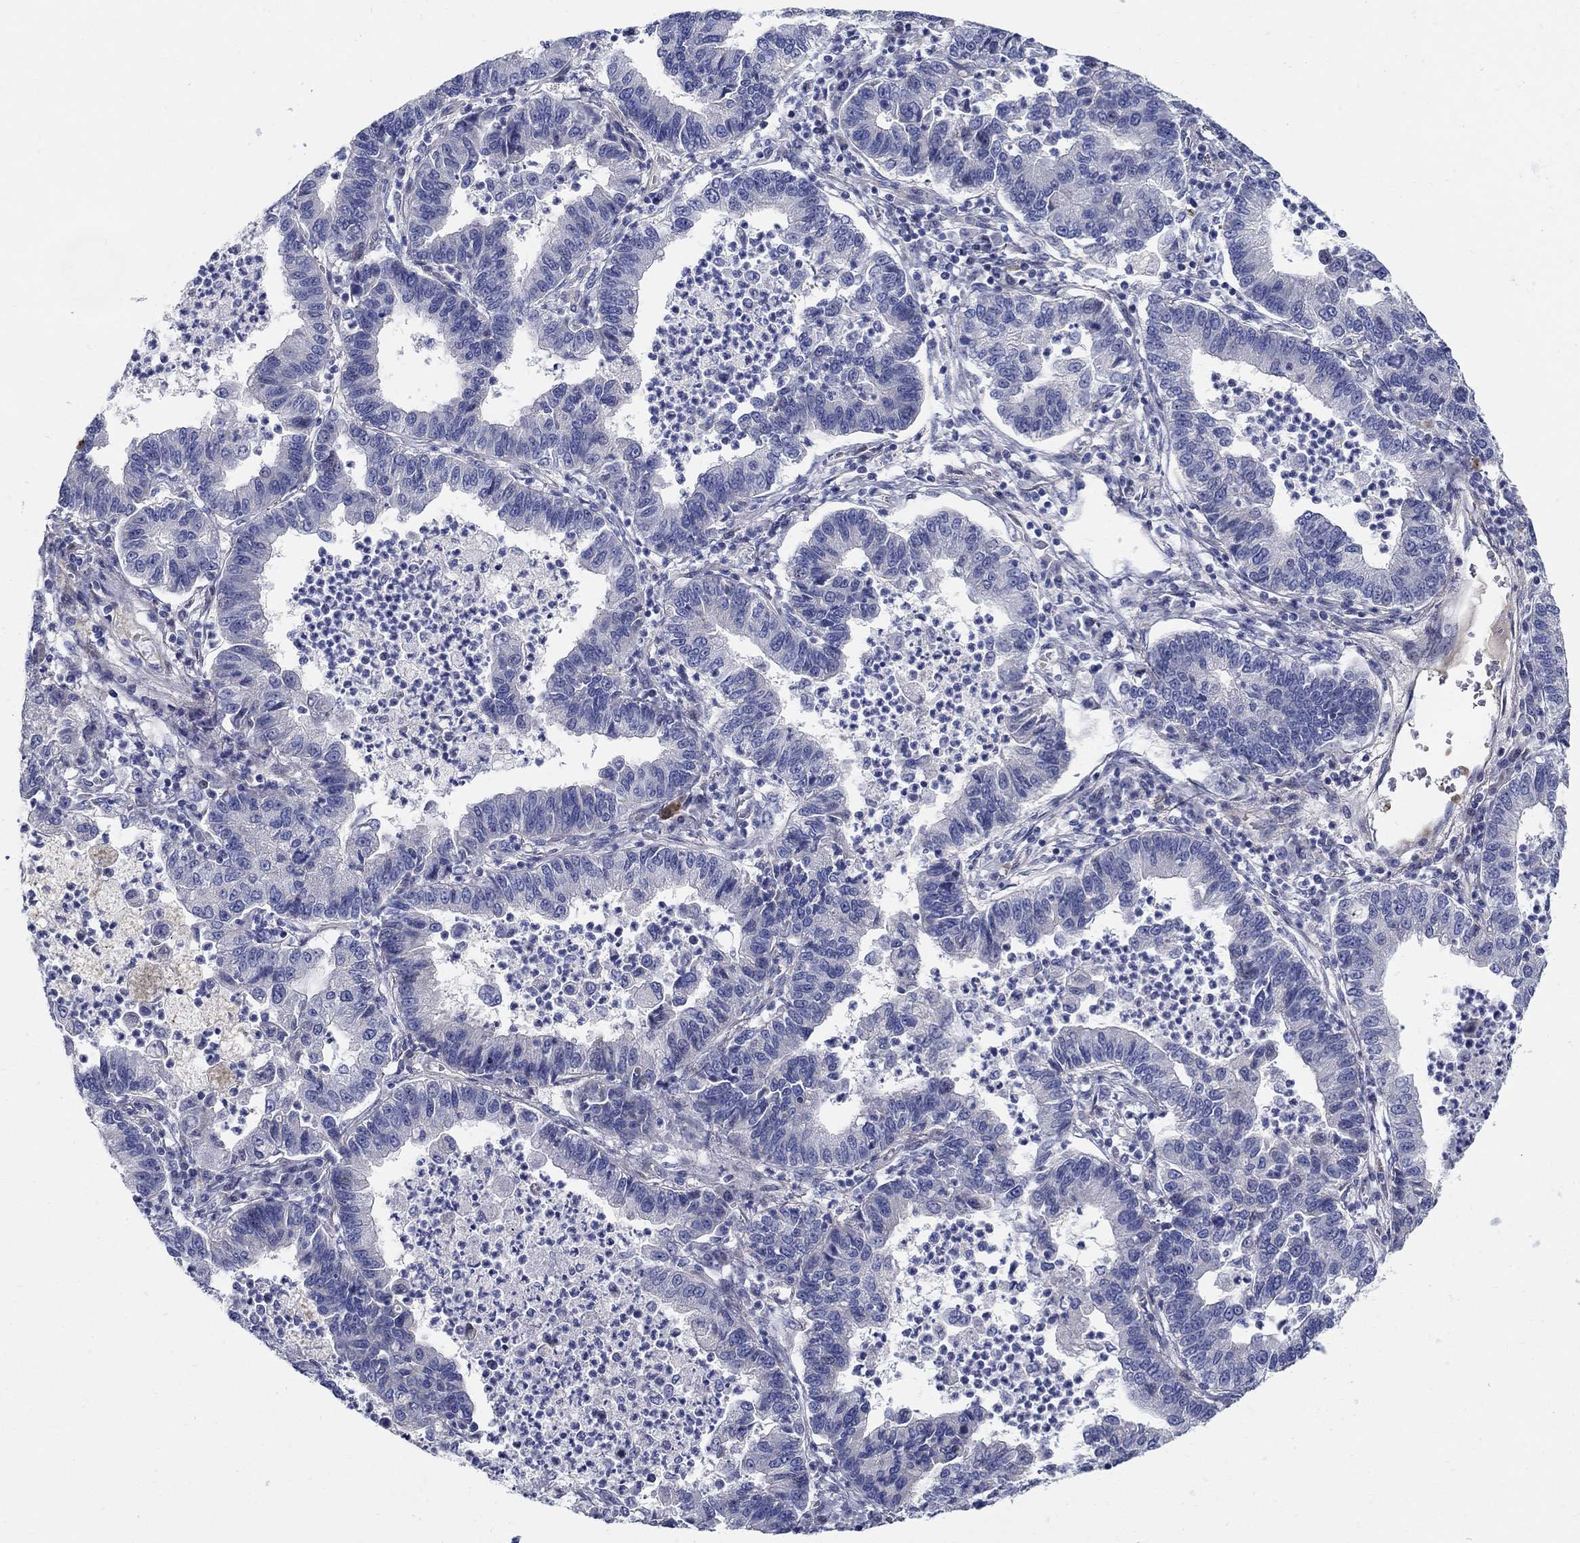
{"staining": {"intensity": "negative", "quantity": "none", "location": "none"}, "tissue": "lung cancer", "cell_type": "Tumor cells", "image_type": "cancer", "snomed": [{"axis": "morphology", "description": "Adenocarcinoma, NOS"}, {"axis": "topography", "description": "Lung"}], "caption": "DAB immunohistochemical staining of adenocarcinoma (lung) demonstrates no significant positivity in tumor cells.", "gene": "C16orf46", "patient": {"sex": "female", "age": 57}}